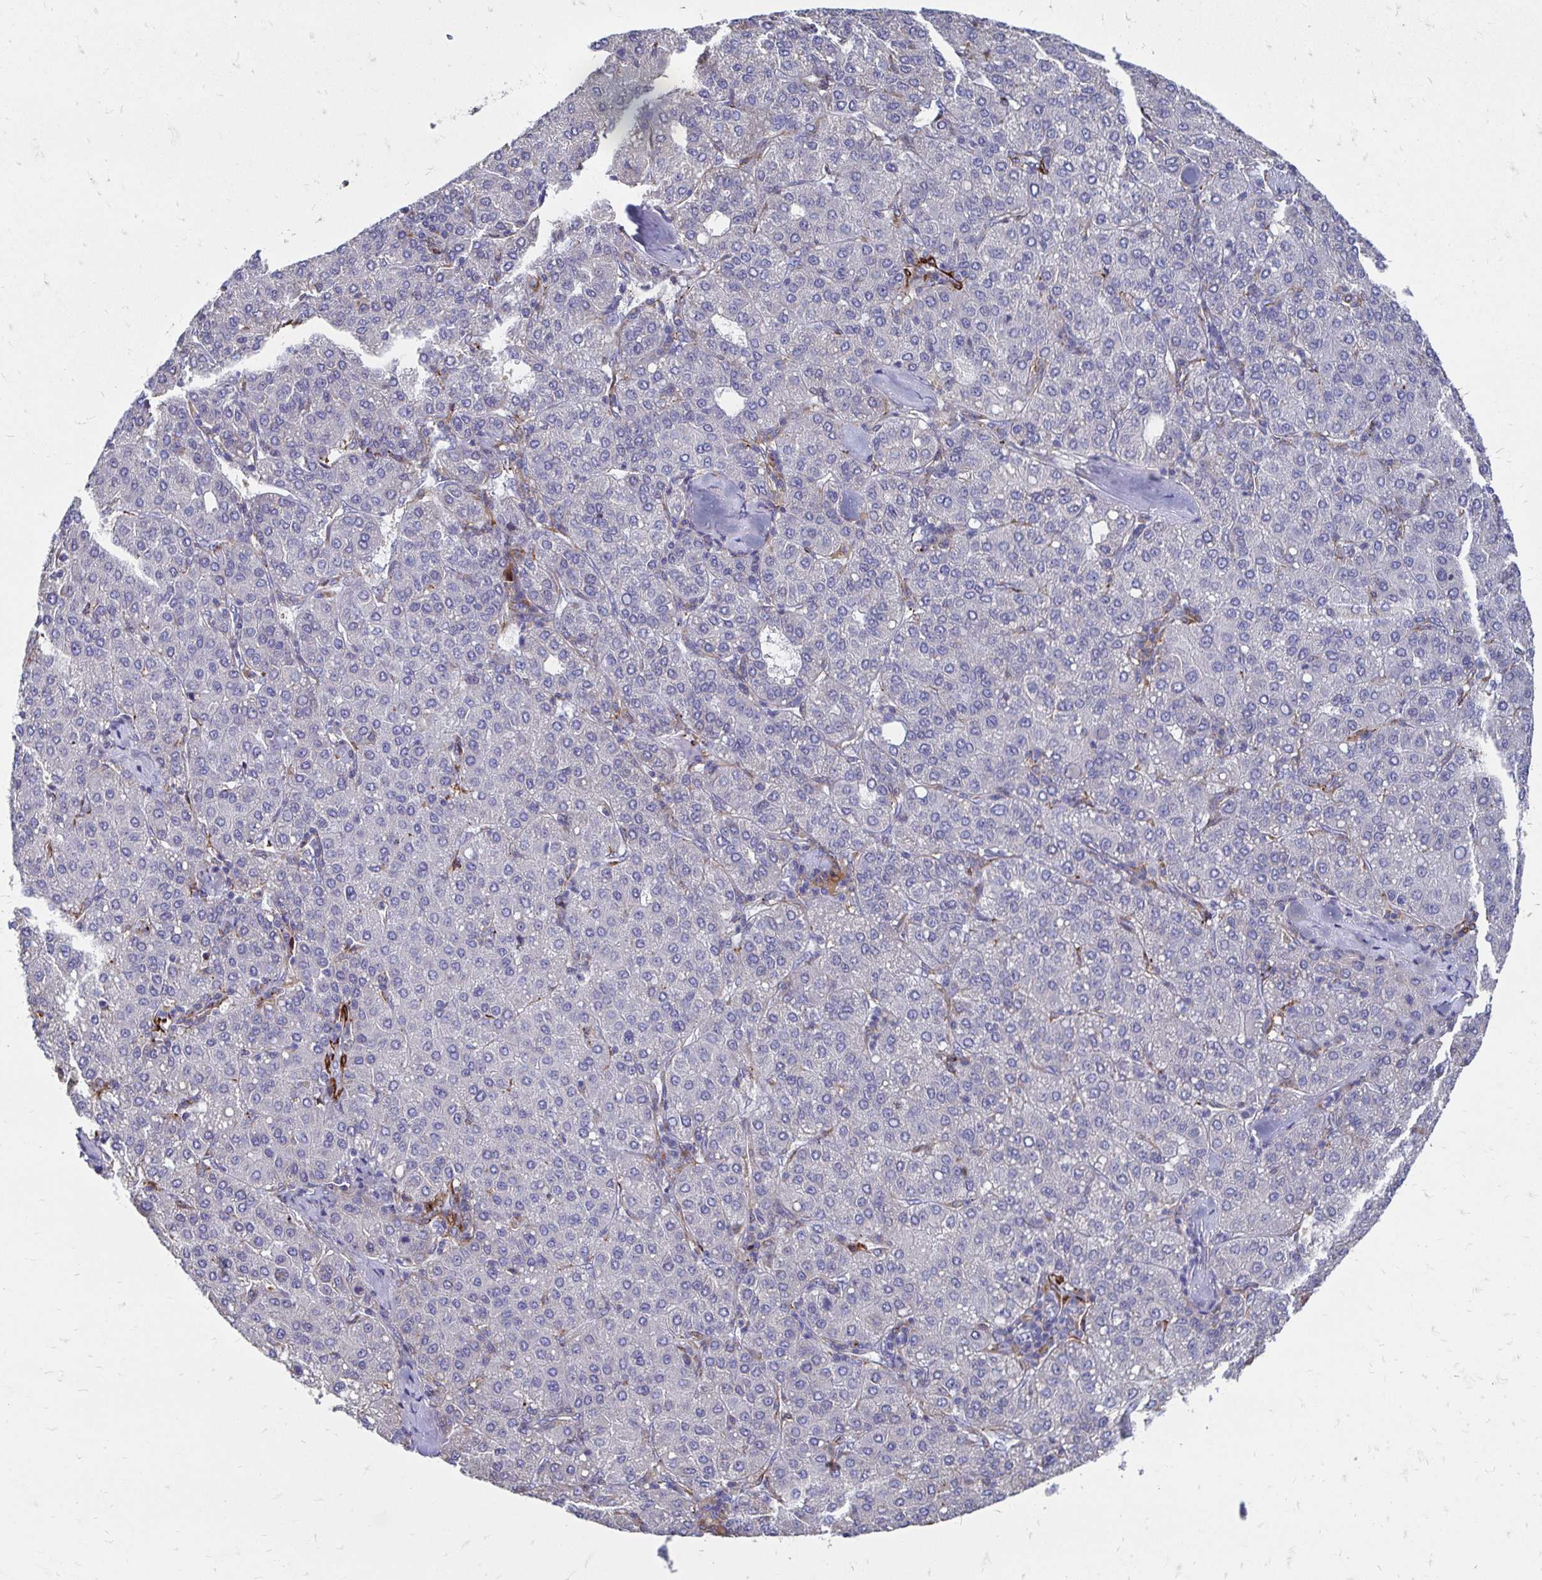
{"staining": {"intensity": "negative", "quantity": "none", "location": "none"}, "tissue": "liver cancer", "cell_type": "Tumor cells", "image_type": "cancer", "snomed": [{"axis": "morphology", "description": "Carcinoma, Hepatocellular, NOS"}, {"axis": "topography", "description": "Liver"}], "caption": "This is an immunohistochemistry image of human hepatocellular carcinoma (liver). There is no positivity in tumor cells.", "gene": "CDKL1", "patient": {"sex": "male", "age": 65}}